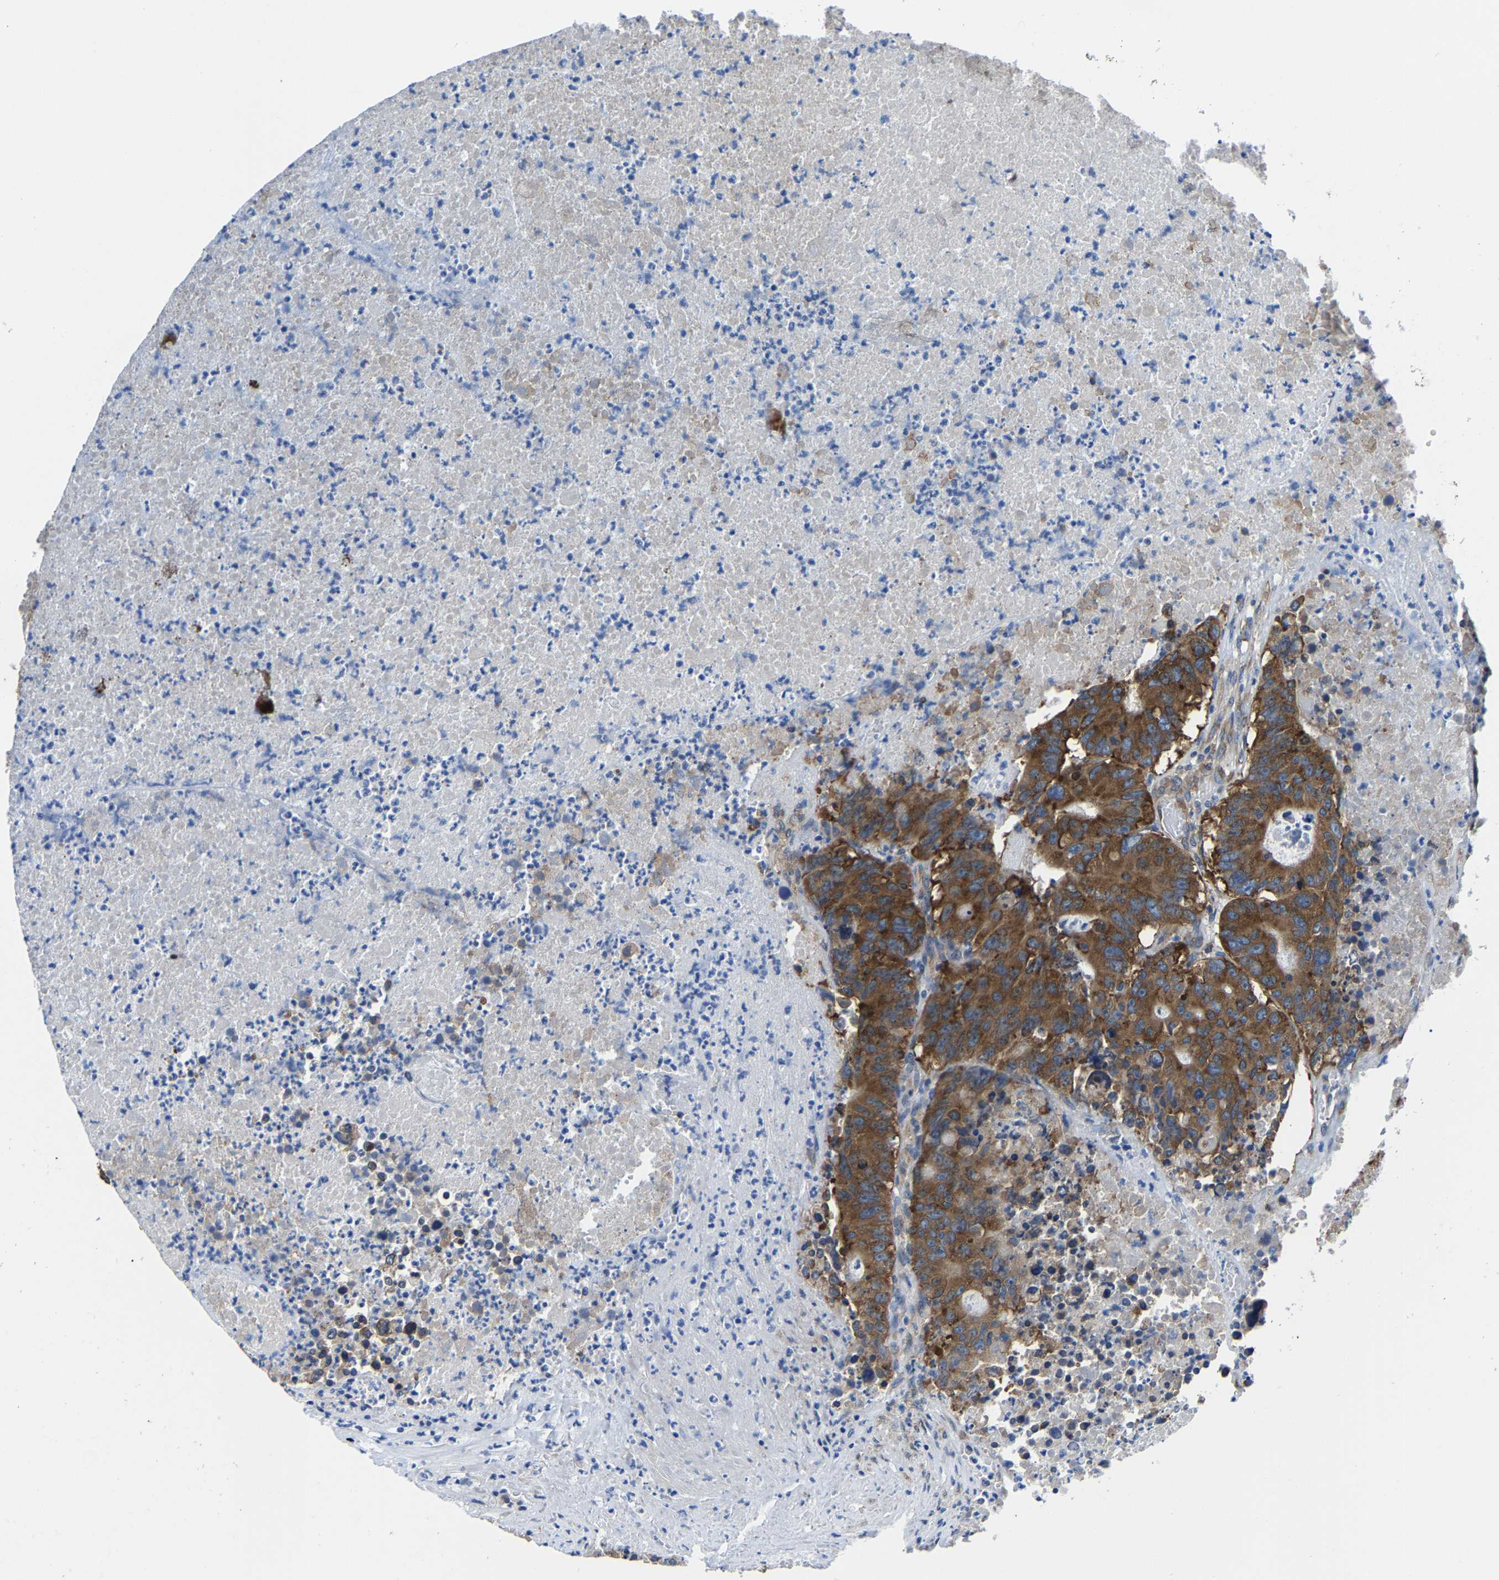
{"staining": {"intensity": "strong", "quantity": ">75%", "location": "cytoplasmic/membranous"}, "tissue": "colorectal cancer", "cell_type": "Tumor cells", "image_type": "cancer", "snomed": [{"axis": "morphology", "description": "Adenocarcinoma, NOS"}, {"axis": "topography", "description": "Colon"}], "caption": "Immunohistochemical staining of colorectal cancer (adenocarcinoma) demonstrates high levels of strong cytoplasmic/membranous protein positivity in about >75% of tumor cells. (IHC, brightfield microscopy, high magnification).", "gene": "G3BP2", "patient": {"sex": "male", "age": 87}}